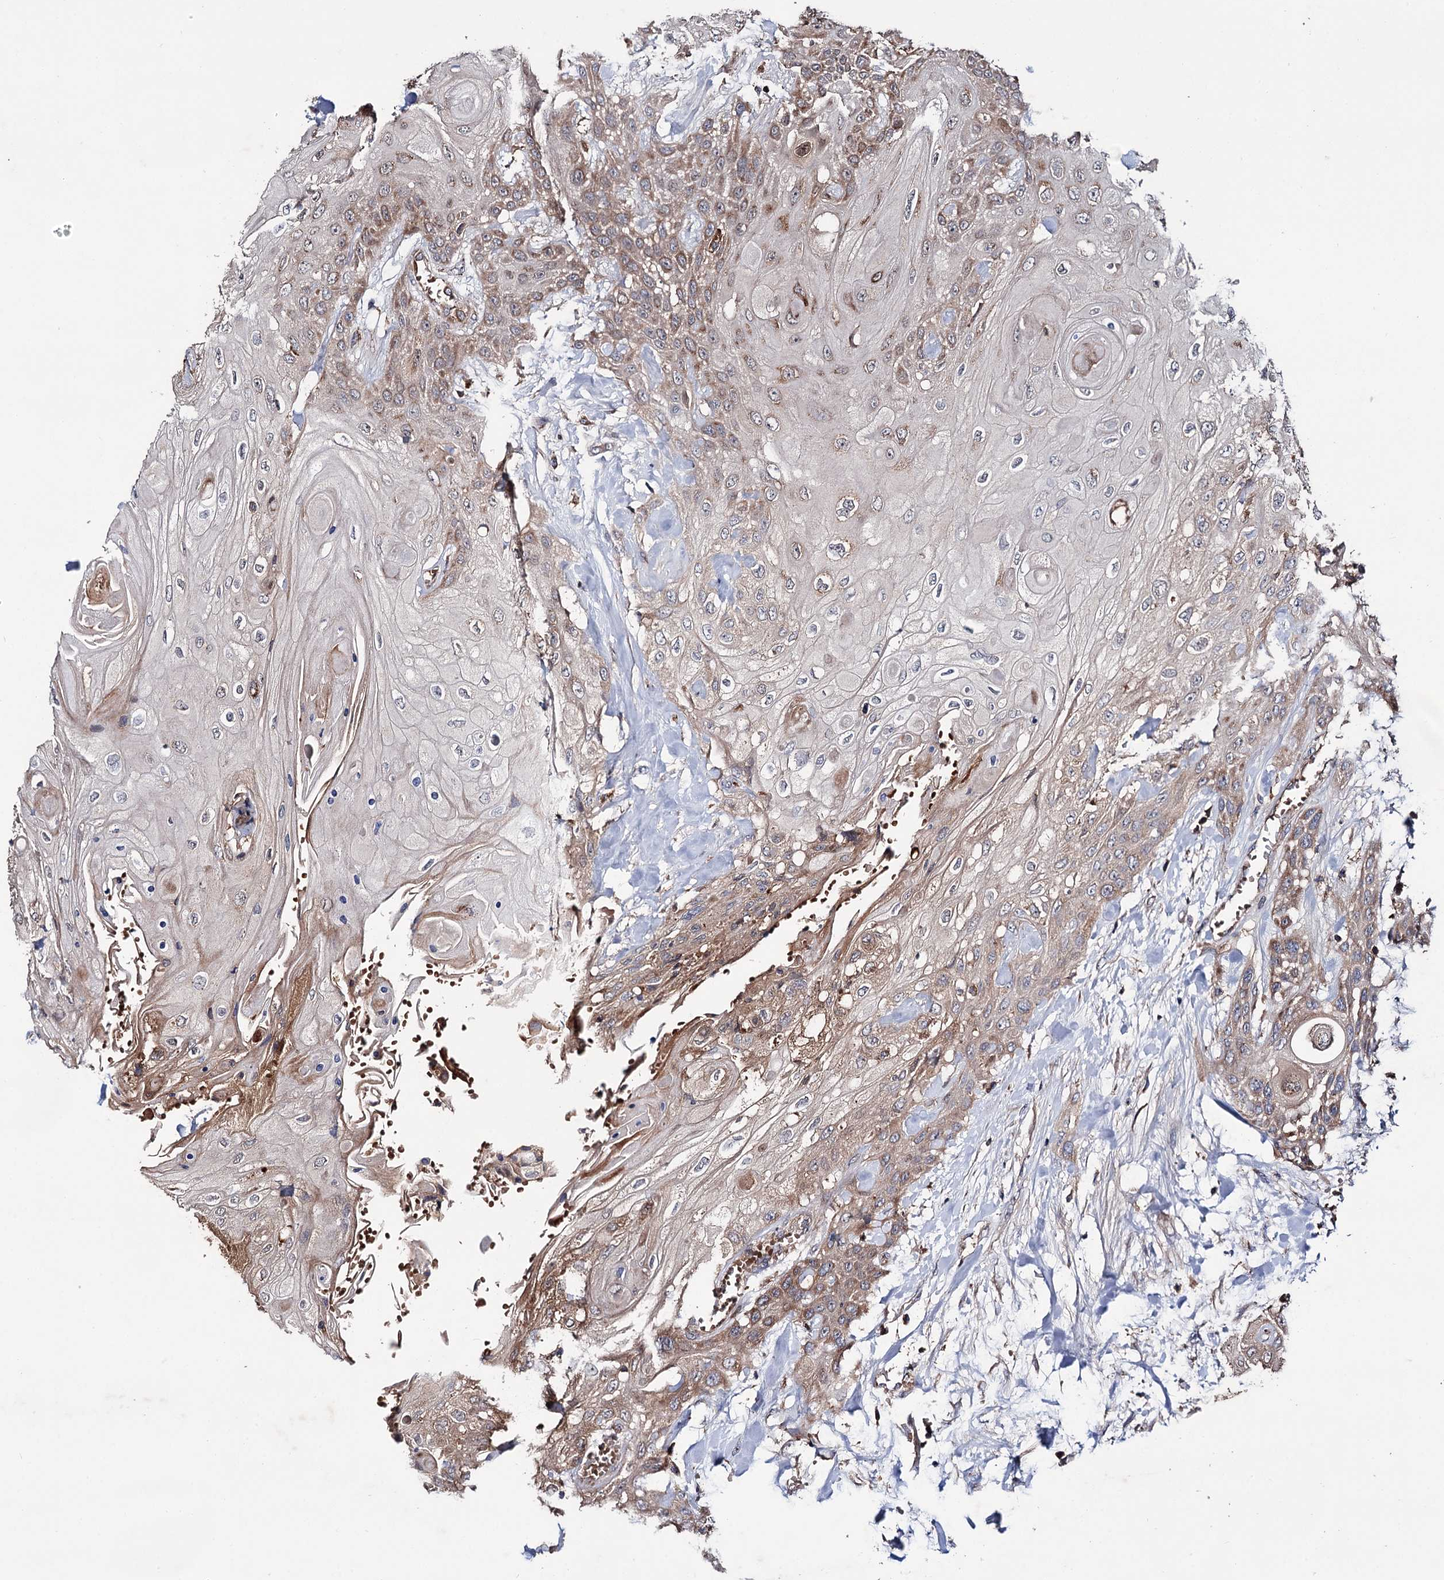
{"staining": {"intensity": "moderate", "quantity": "<25%", "location": "cytoplasmic/membranous"}, "tissue": "head and neck cancer", "cell_type": "Tumor cells", "image_type": "cancer", "snomed": [{"axis": "morphology", "description": "Squamous cell carcinoma, NOS"}, {"axis": "topography", "description": "Head-Neck"}], "caption": "Protein analysis of head and neck cancer tissue reveals moderate cytoplasmic/membranous expression in approximately <25% of tumor cells.", "gene": "CLPB", "patient": {"sex": "female", "age": 43}}